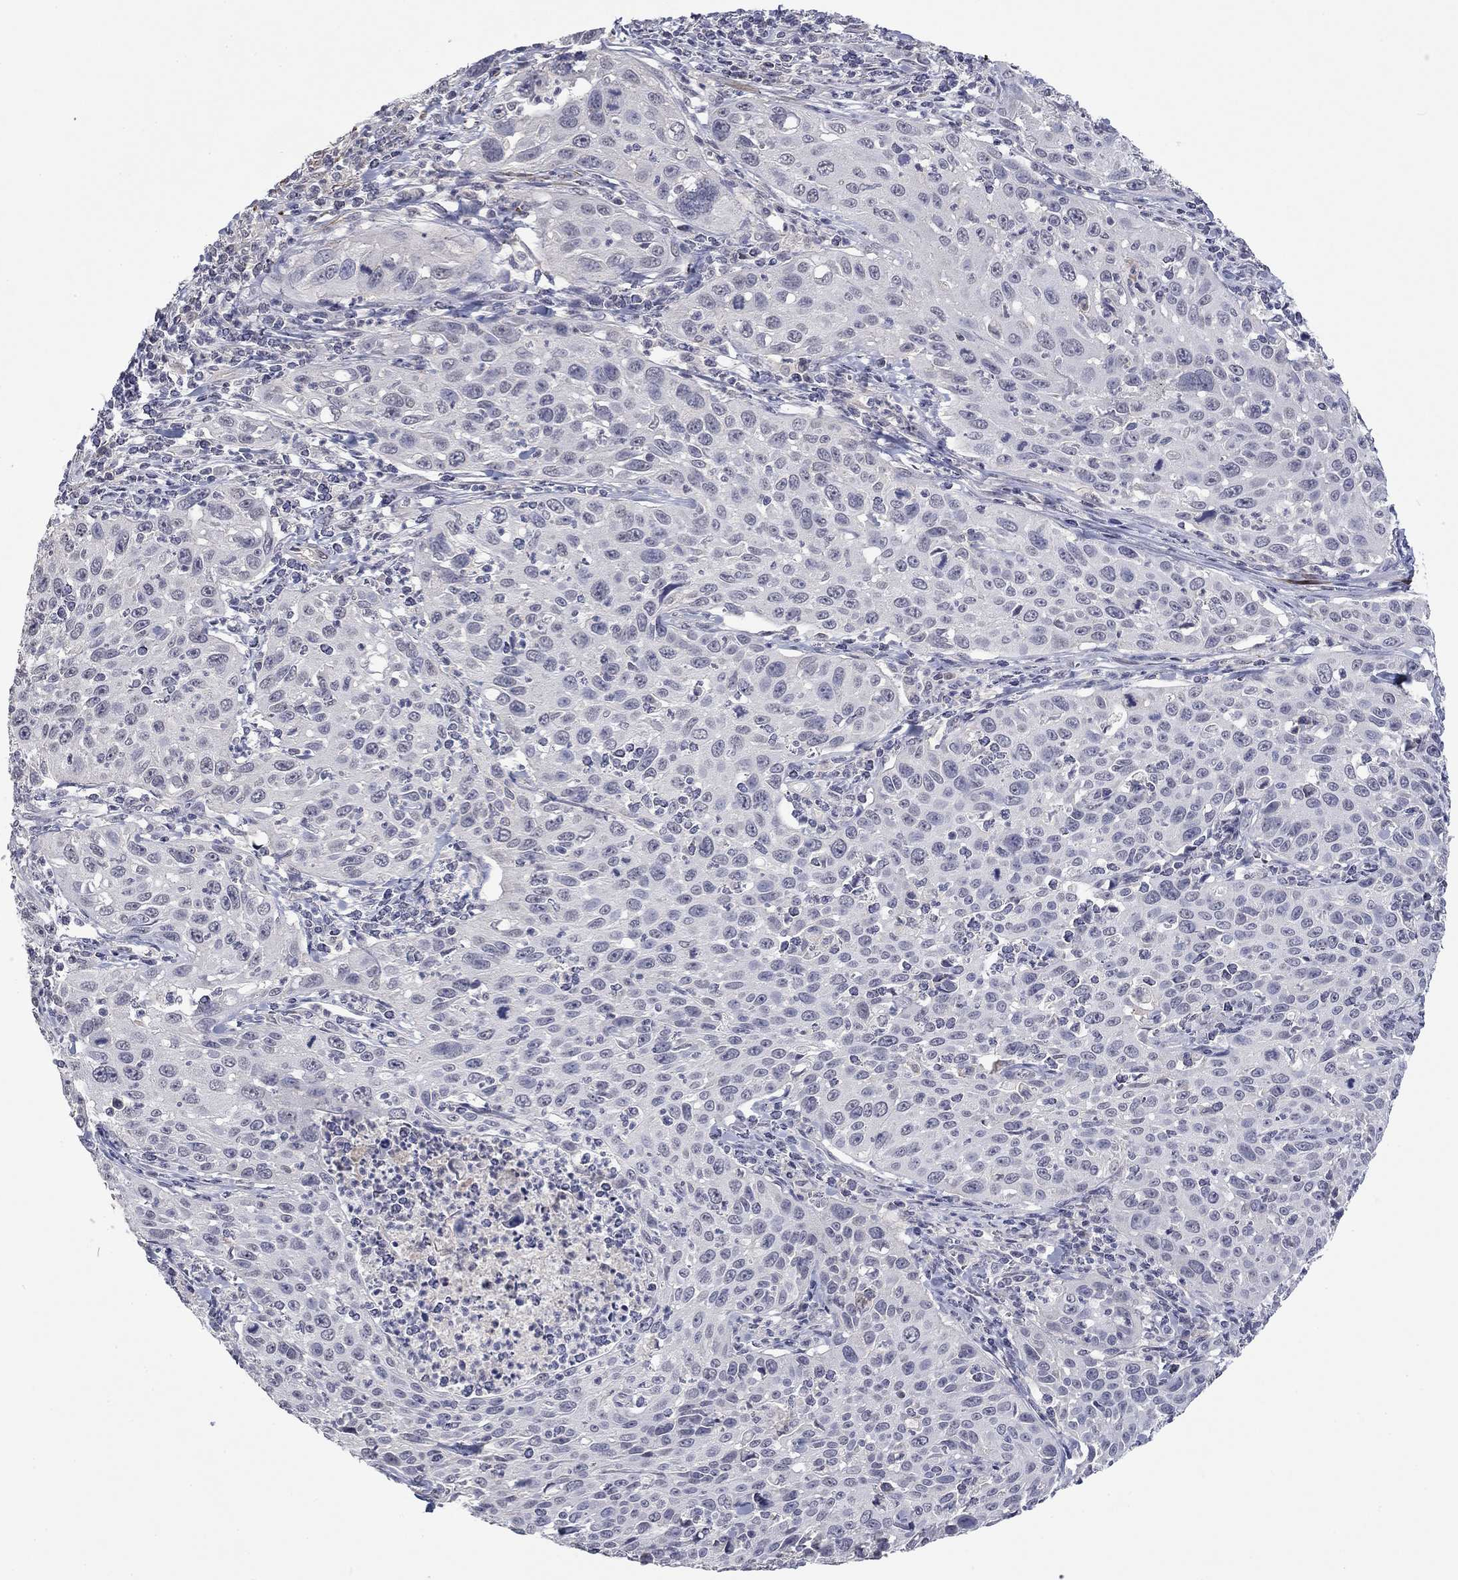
{"staining": {"intensity": "negative", "quantity": "none", "location": "none"}, "tissue": "cervical cancer", "cell_type": "Tumor cells", "image_type": "cancer", "snomed": [{"axis": "morphology", "description": "Squamous cell carcinoma, NOS"}, {"axis": "topography", "description": "Cervix"}], "caption": "DAB (3,3'-diaminobenzidine) immunohistochemical staining of human cervical cancer exhibits no significant positivity in tumor cells.", "gene": "IP6K3", "patient": {"sex": "female", "age": 26}}